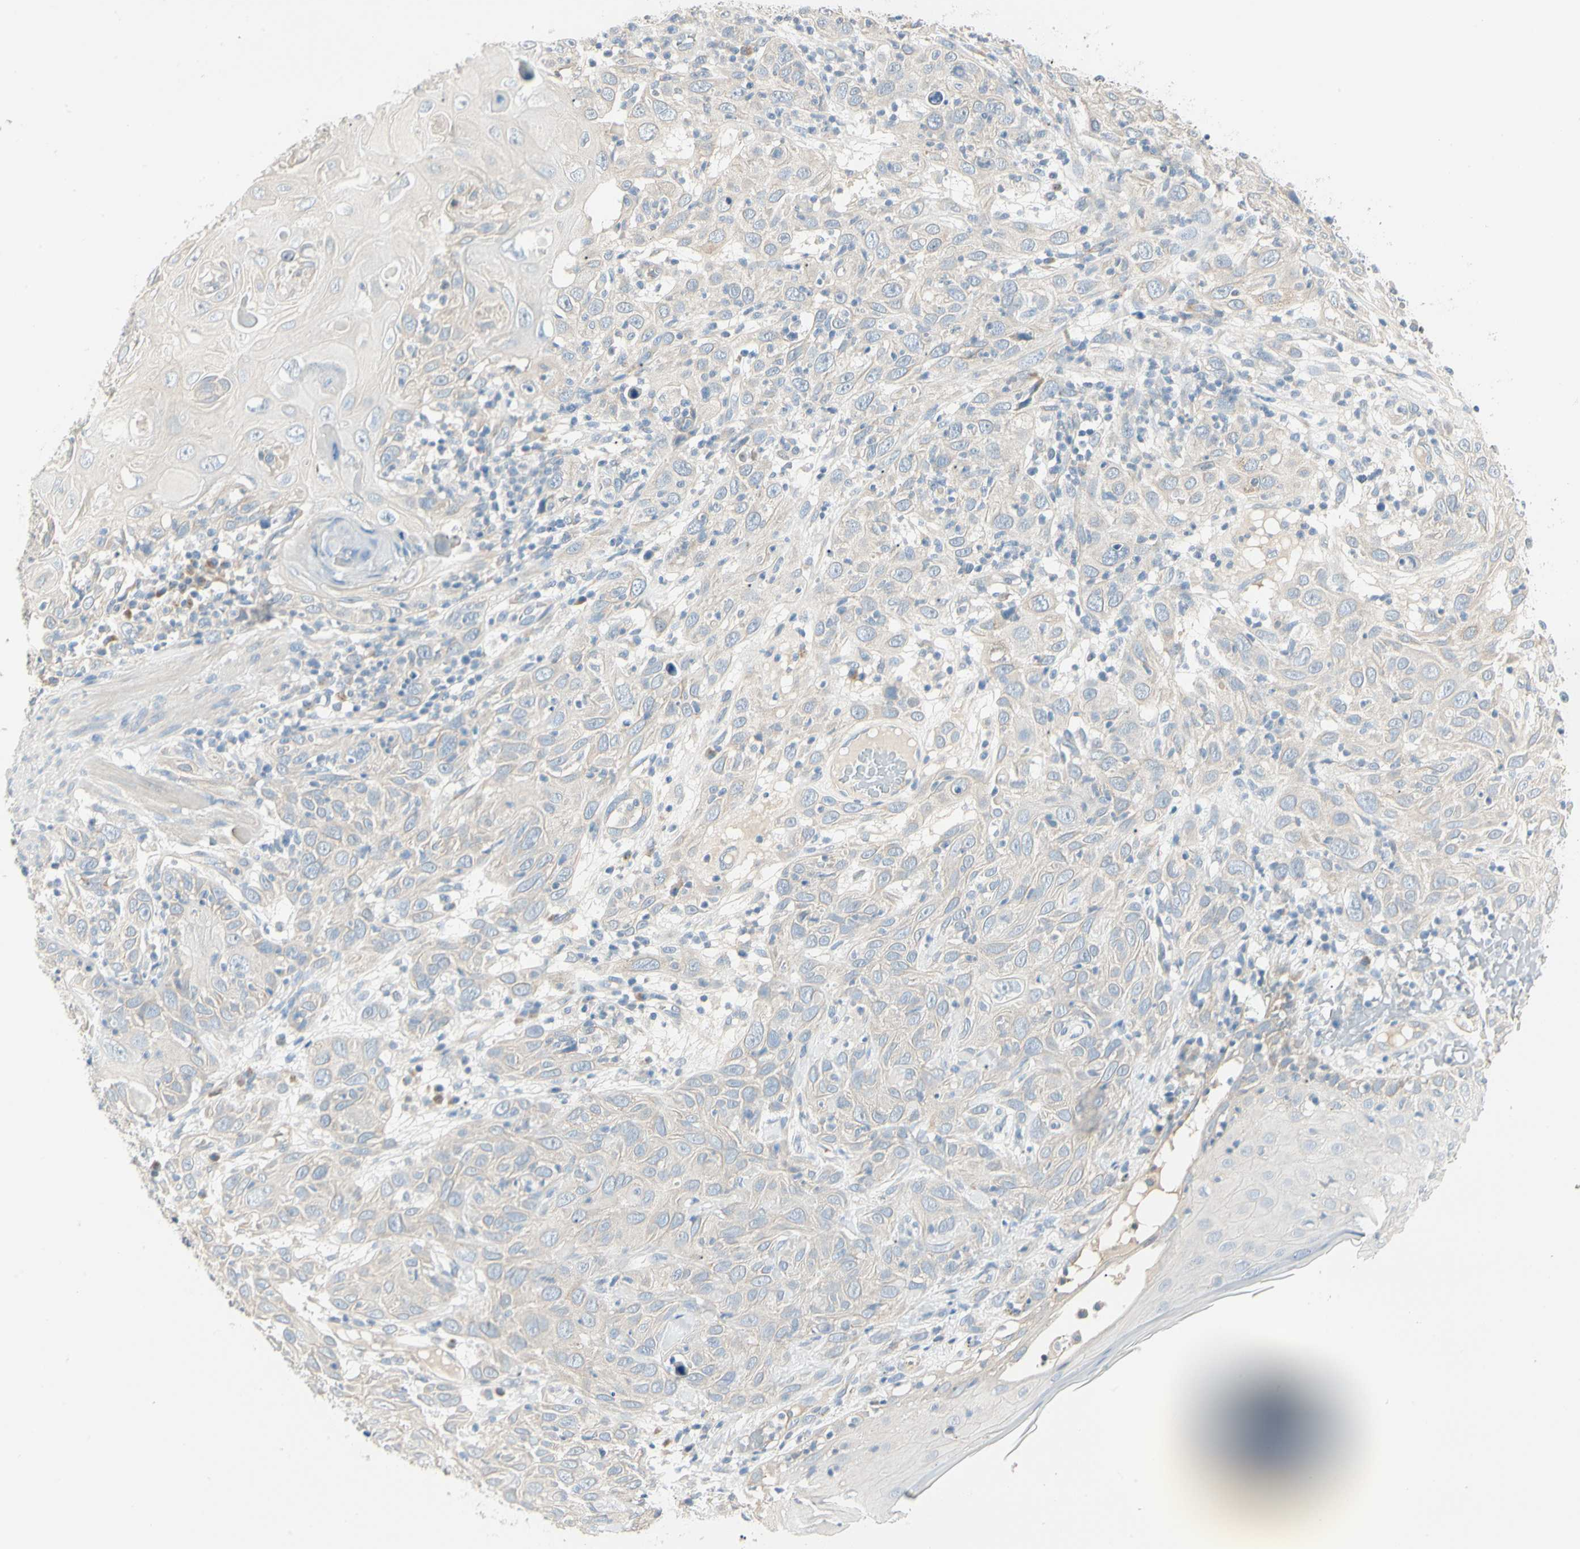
{"staining": {"intensity": "negative", "quantity": "none", "location": "none"}, "tissue": "skin cancer", "cell_type": "Tumor cells", "image_type": "cancer", "snomed": [{"axis": "morphology", "description": "Squamous cell carcinoma, NOS"}, {"axis": "topography", "description": "Skin"}], "caption": "IHC of human squamous cell carcinoma (skin) demonstrates no expression in tumor cells. The staining is performed using DAB brown chromogen with nuclei counter-stained in using hematoxylin.", "gene": "DUSP12", "patient": {"sex": "female", "age": 88}}